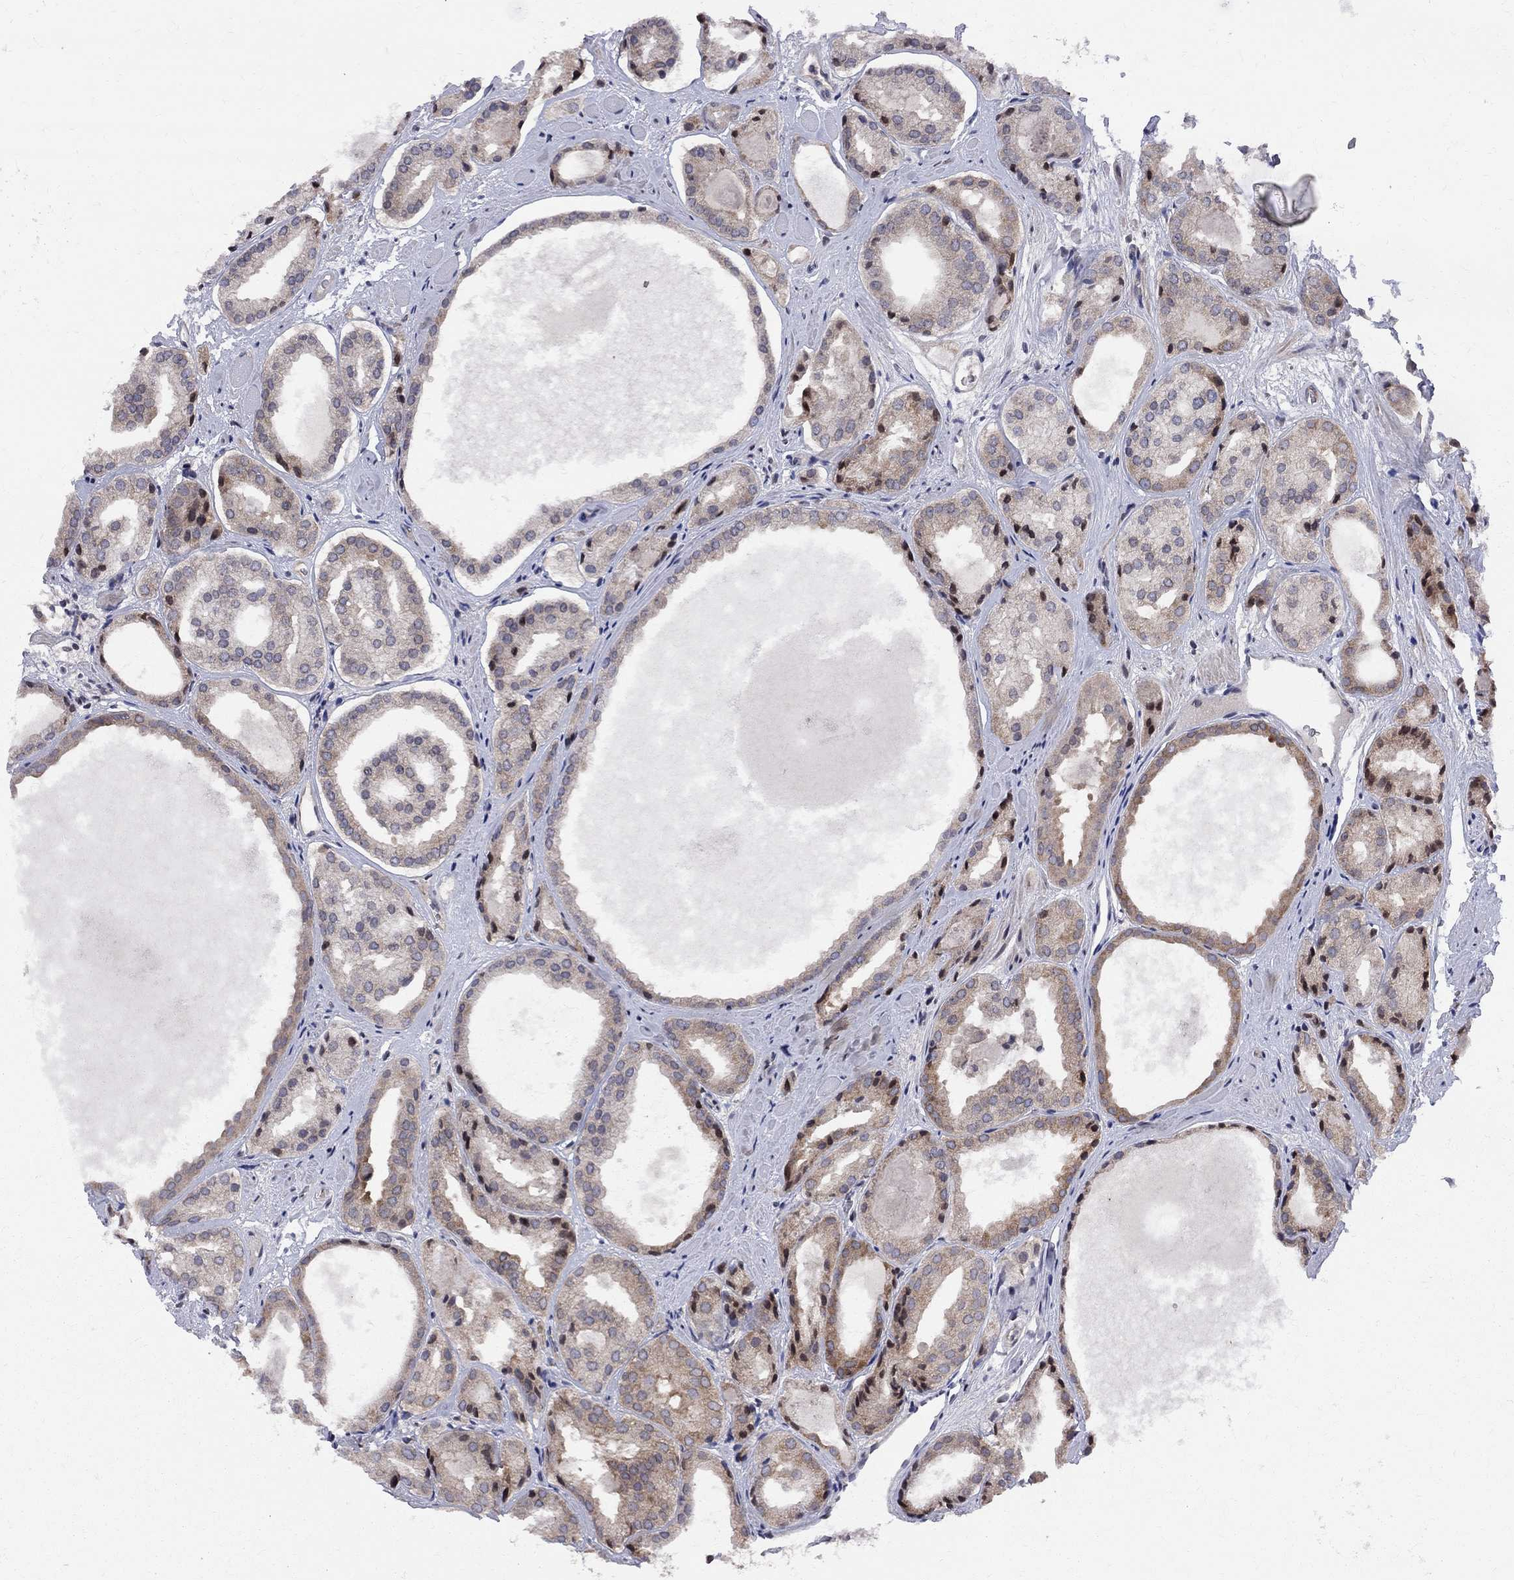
{"staining": {"intensity": "weak", "quantity": ">75%", "location": "cytoplasmic/membranous"}, "tissue": "prostate cancer", "cell_type": "Tumor cells", "image_type": "cancer", "snomed": [{"axis": "morphology", "description": "Adenocarcinoma, Low grade"}, {"axis": "topography", "description": "Prostate"}], "caption": "High-magnification brightfield microscopy of prostate cancer stained with DAB (3,3'-diaminobenzidine) (brown) and counterstained with hematoxylin (blue). tumor cells exhibit weak cytoplasmic/membranous positivity is present in approximately>75% of cells. (DAB IHC with brightfield microscopy, high magnification).", "gene": "CNOT11", "patient": {"sex": "male", "age": 69}}